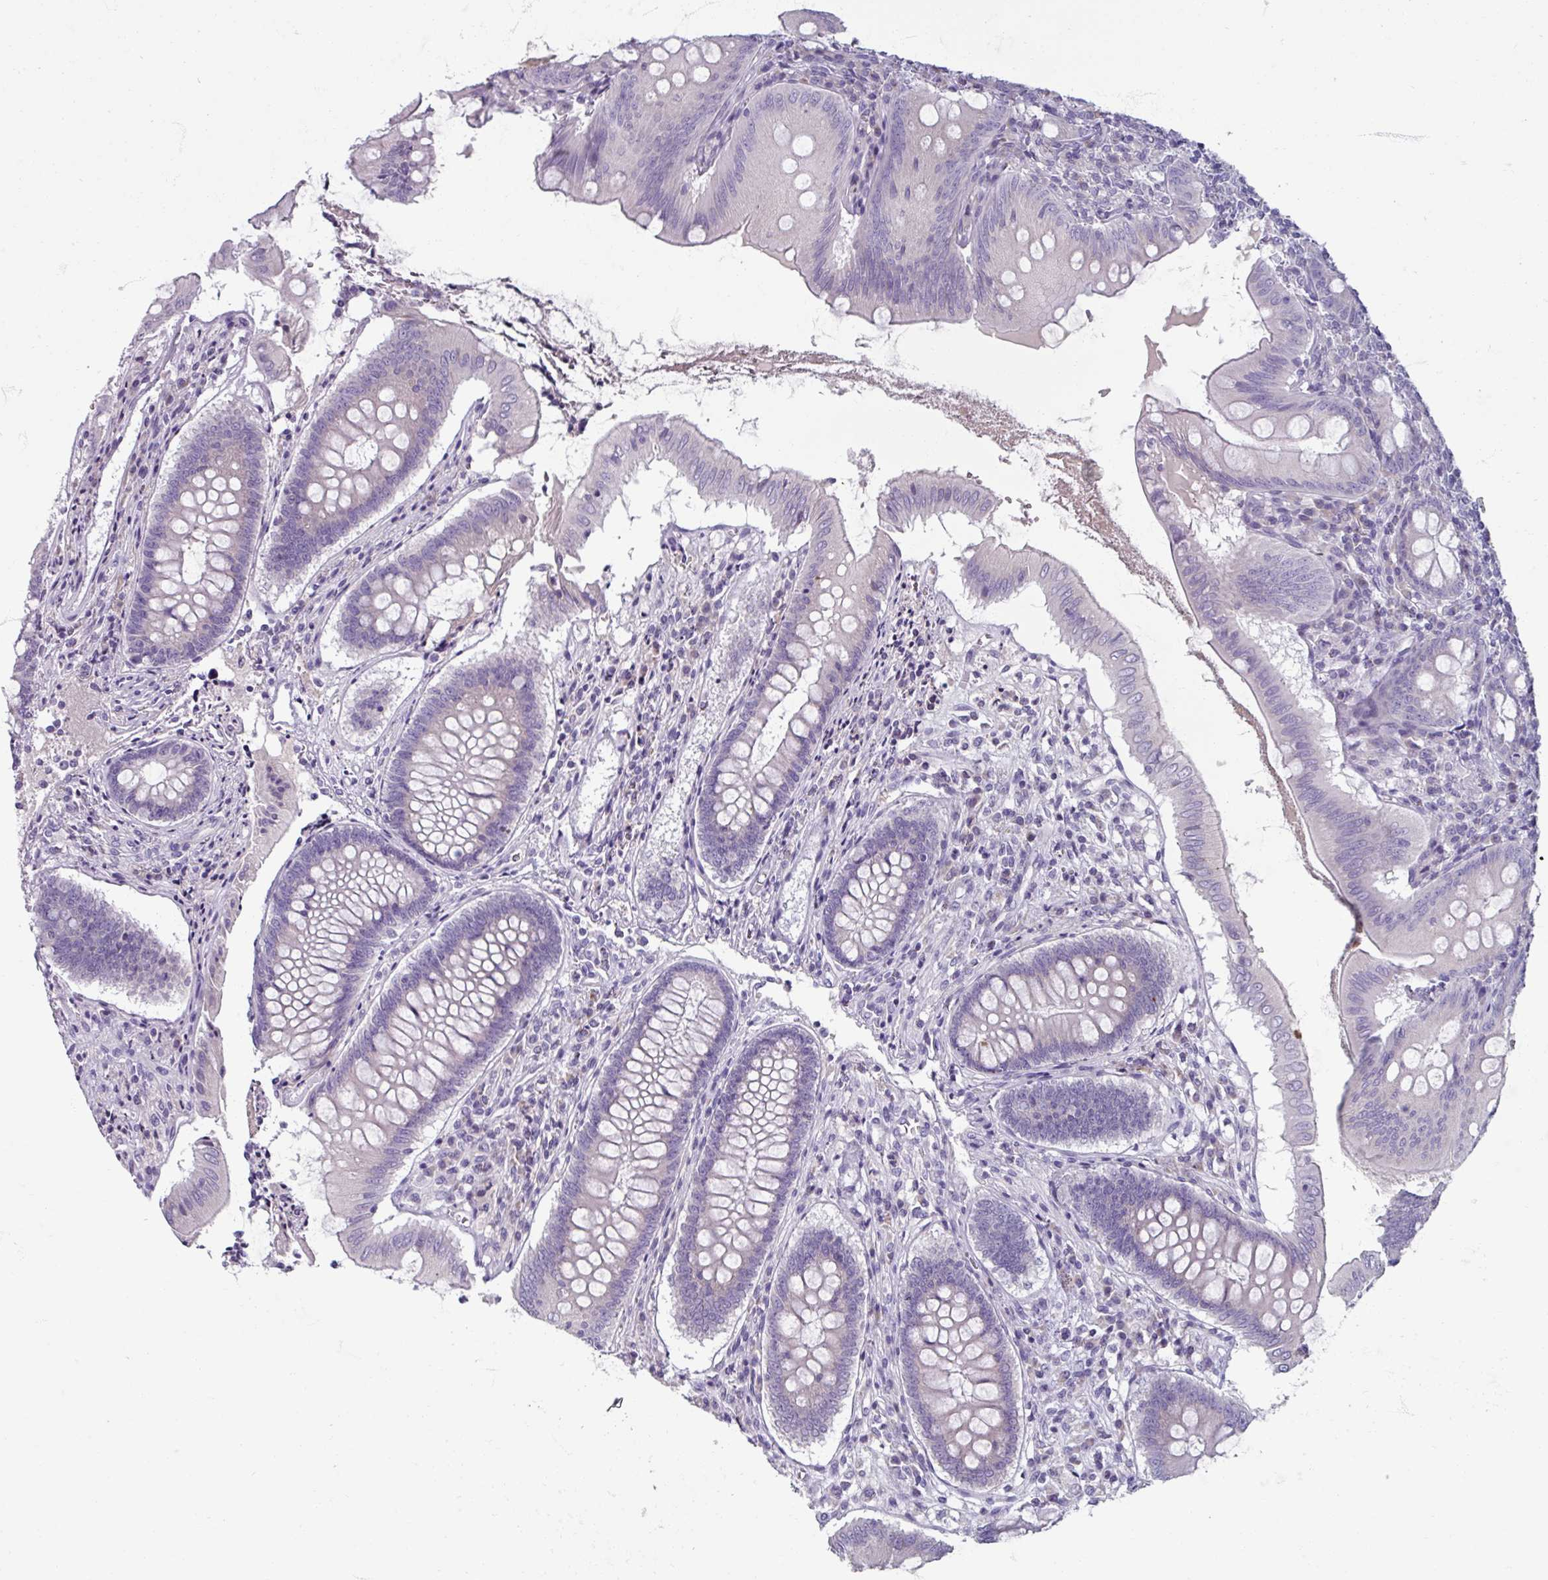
{"staining": {"intensity": "negative", "quantity": "none", "location": "none"}, "tissue": "appendix", "cell_type": "Glandular cells", "image_type": "normal", "snomed": [{"axis": "morphology", "description": "Normal tissue, NOS"}, {"axis": "topography", "description": "Appendix"}], "caption": "Immunohistochemistry (IHC) micrograph of normal appendix: human appendix stained with DAB (3,3'-diaminobenzidine) exhibits no significant protein positivity in glandular cells.", "gene": "SMIM11", "patient": {"sex": "female", "age": 51}}